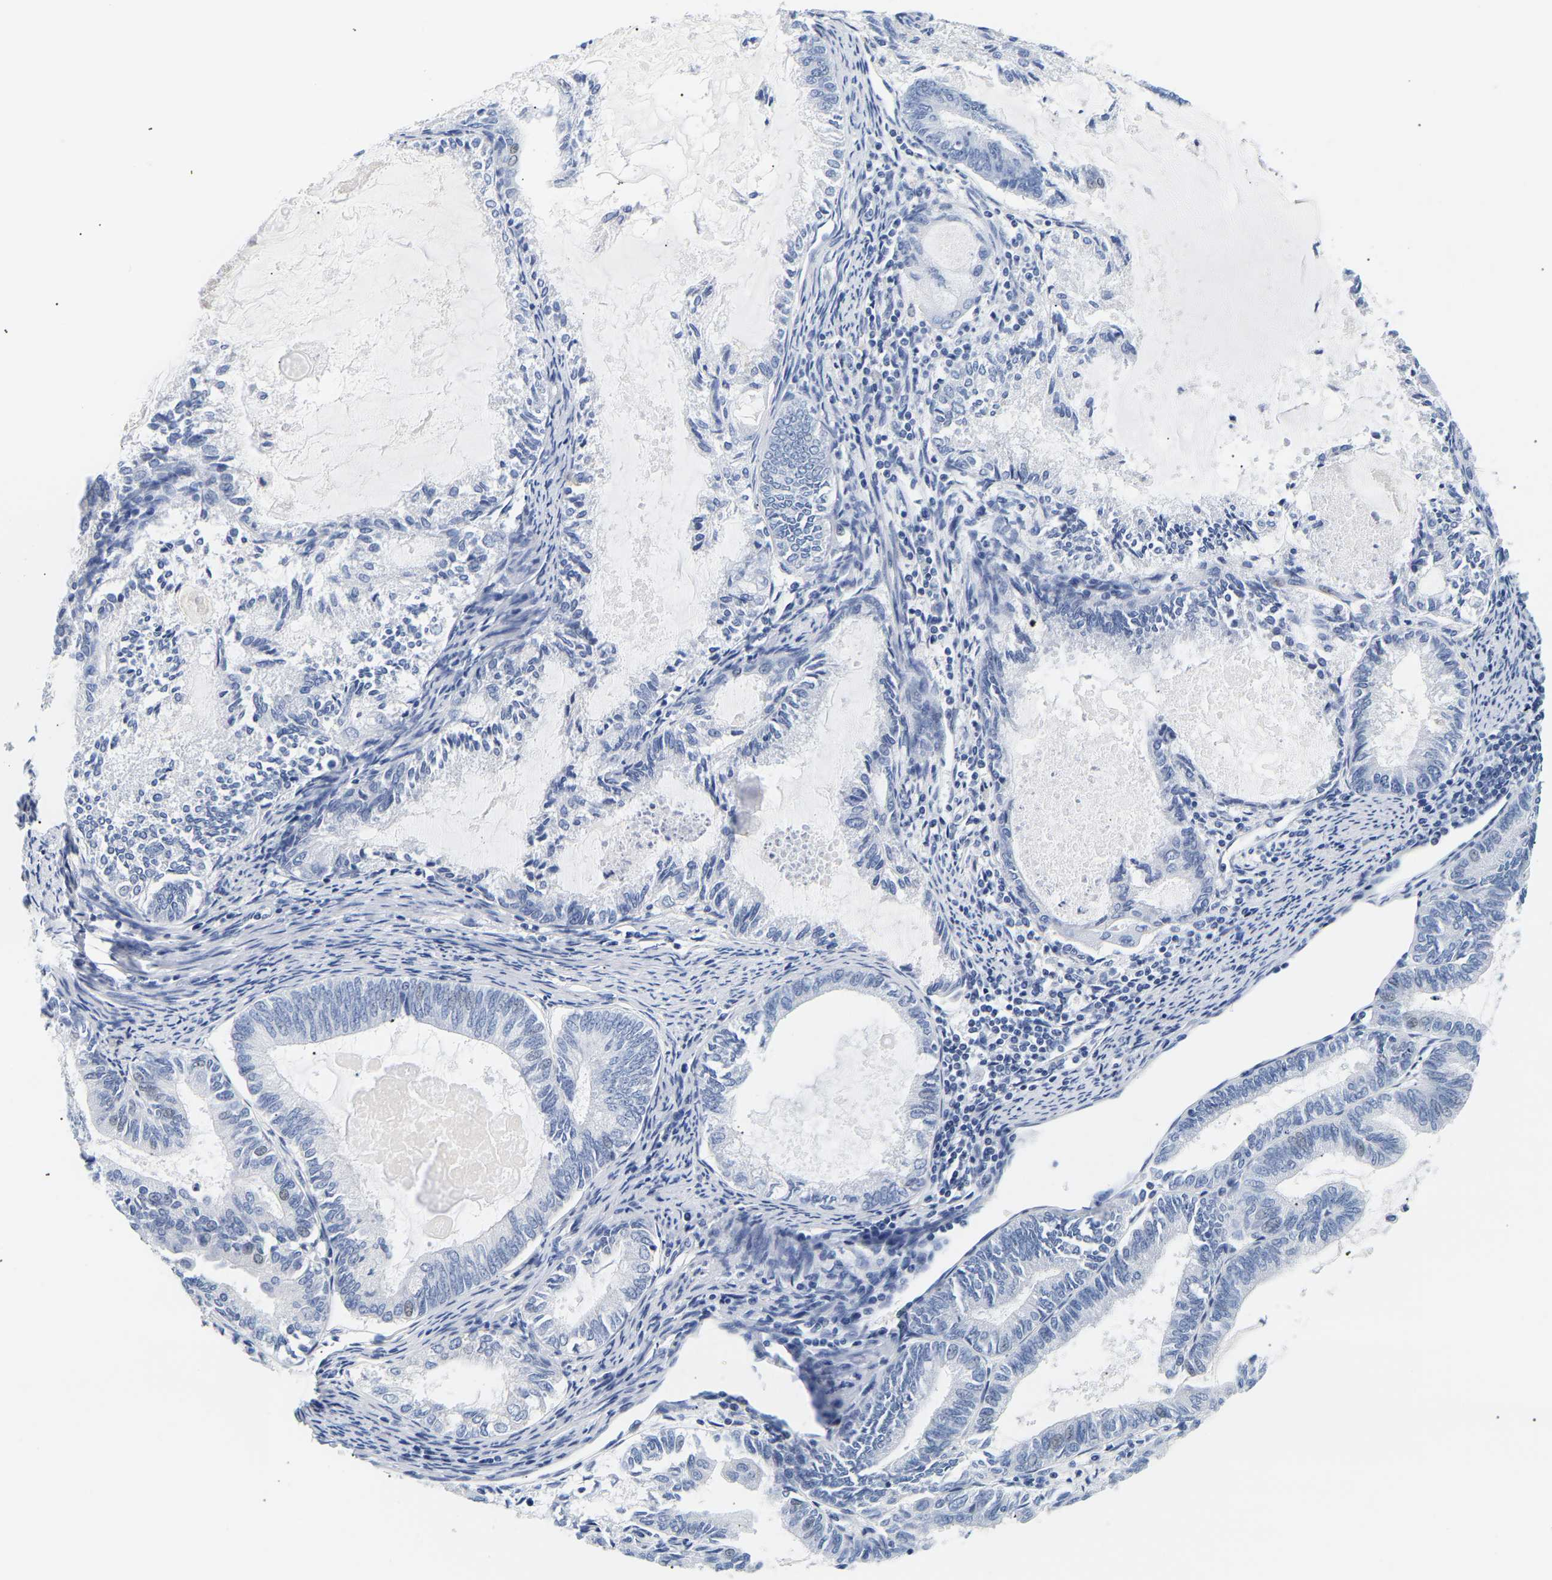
{"staining": {"intensity": "negative", "quantity": "none", "location": "none"}, "tissue": "endometrial cancer", "cell_type": "Tumor cells", "image_type": "cancer", "snomed": [{"axis": "morphology", "description": "Adenocarcinoma, NOS"}, {"axis": "topography", "description": "Endometrium"}], "caption": "Tumor cells show no significant protein expression in endometrial cancer.", "gene": "SPINK2", "patient": {"sex": "female", "age": 86}}